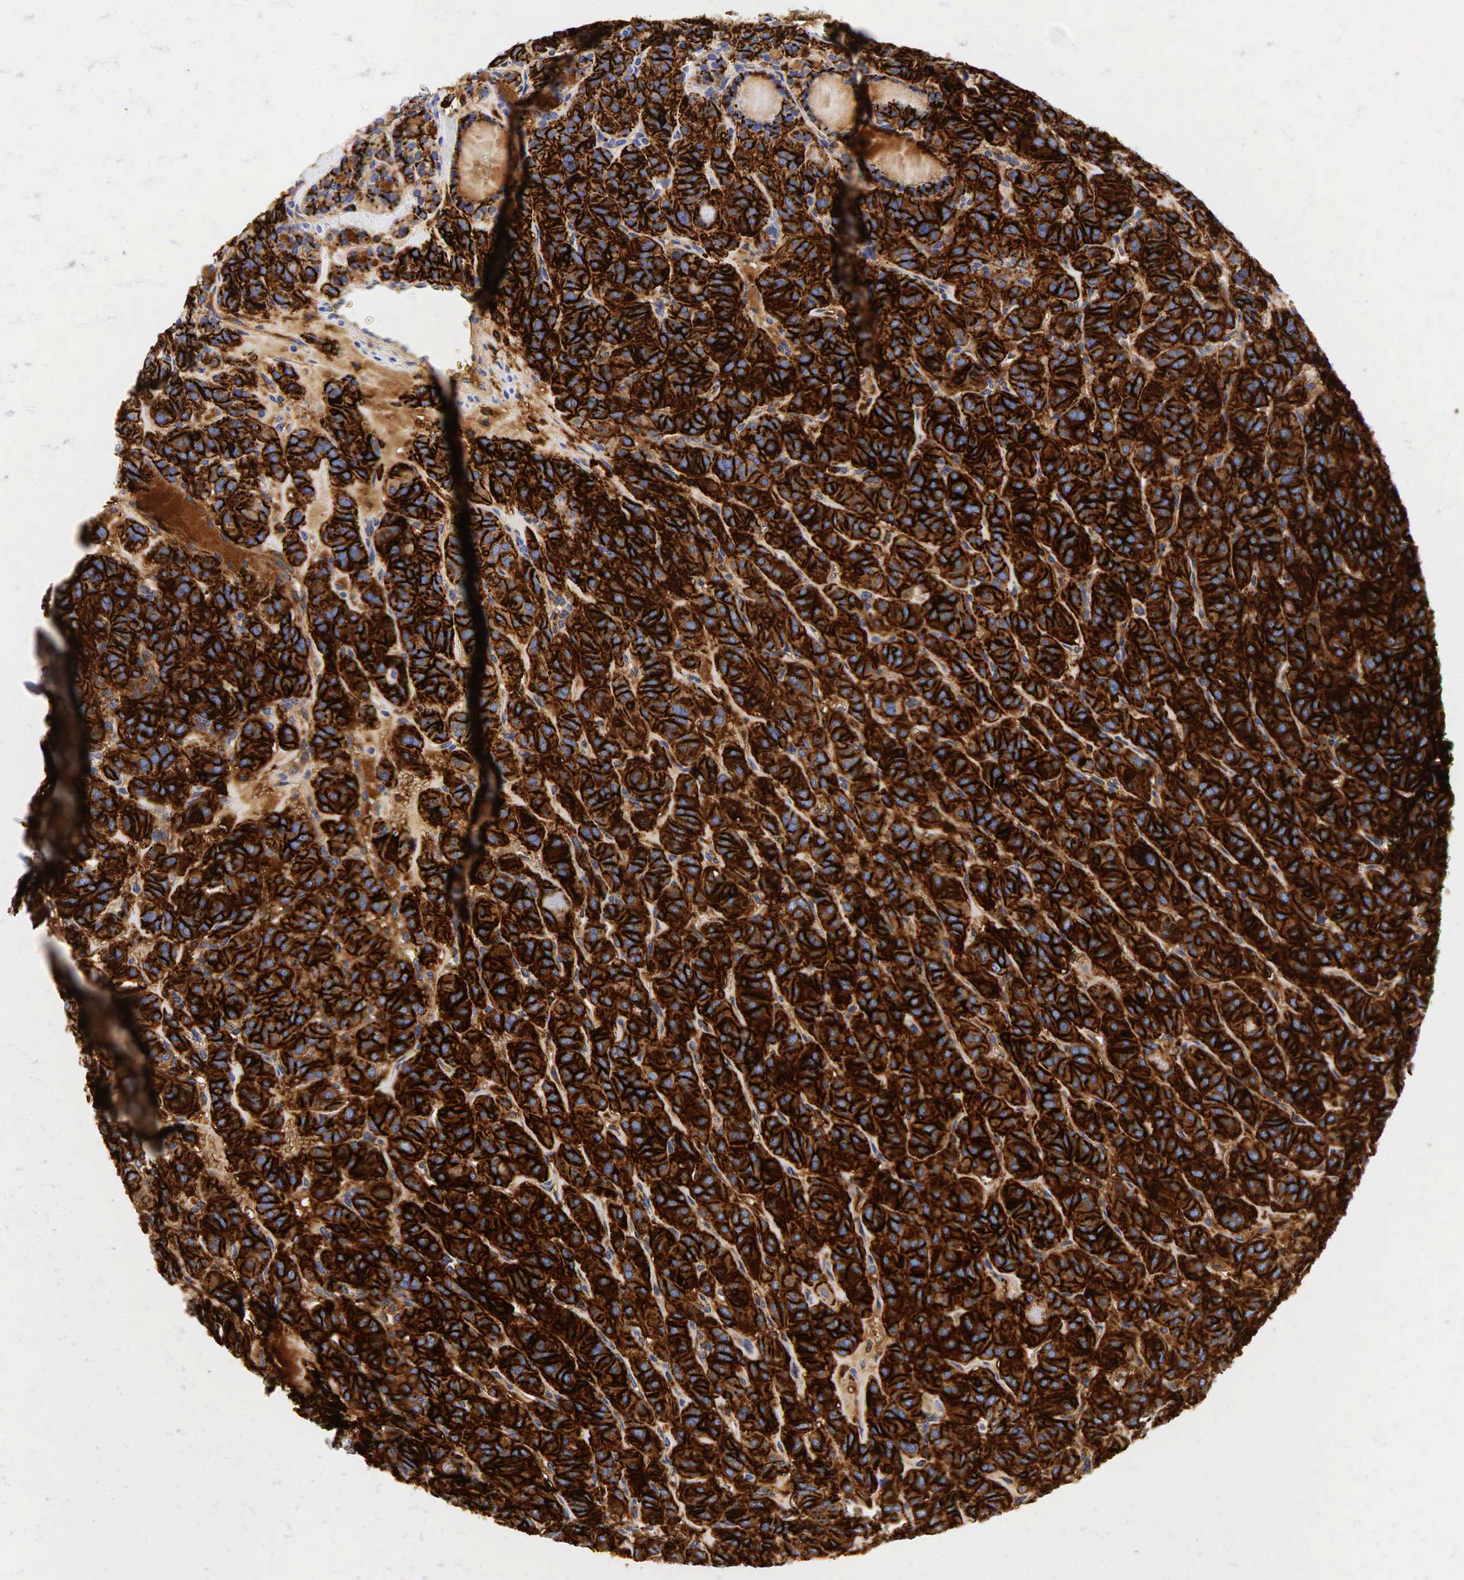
{"staining": {"intensity": "strong", "quantity": ">75%", "location": "cytoplasmic/membranous"}, "tissue": "thyroid cancer", "cell_type": "Tumor cells", "image_type": "cancer", "snomed": [{"axis": "morphology", "description": "Follicular adenoma carcinoma, NOS"}, {"axis": "topography", "description": "Thyroid gland"}], "caption": "Follicular adenoma carcinoma (thyroid) was stained to show a protein in brown. There is high levels of strong cytoplasmic/membranous positivity in approximately >75% of tumor cells.", "gene": "CD44", "patient": {"sex": "female", "age": 71}}